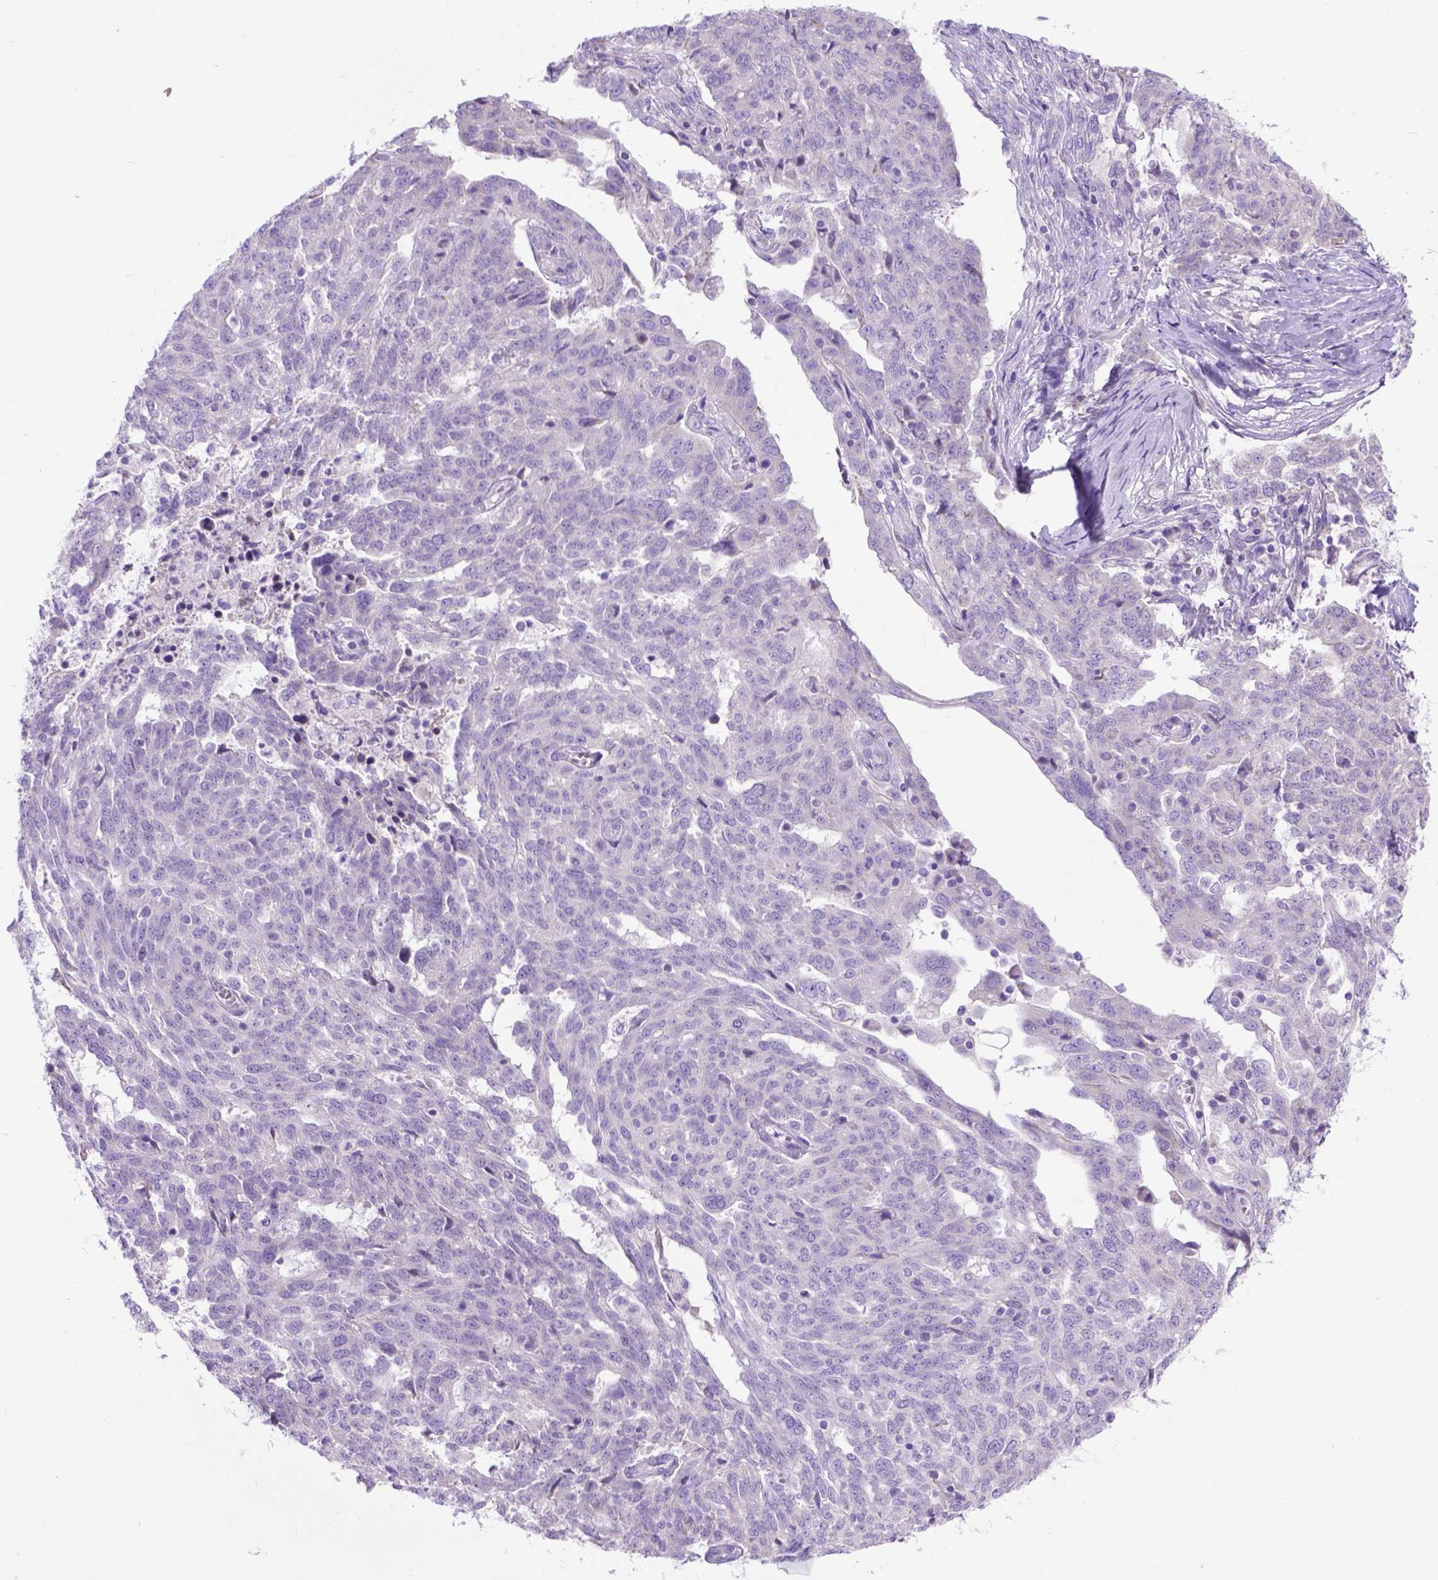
{"staining": {"intensity": "negative", "quantity": "none", "location": "none"}, "tissue": "ovarian cancer", "cell_type": "Tumor cells", "image_type": "cancer", "snomed": [{"axis": "morphology", "description": "Cystadenocarcinoma, serous, NOS"}, {"axis": "topography", "description": "Ovary"}], "caption": "Immunohistochemical staining of ovarian cancer (serous cystadenocarcinoma) reveals no significant staining in tumor cells.", "gene": "ODAD3", "patient": {"sex": "female", "age": 67}}